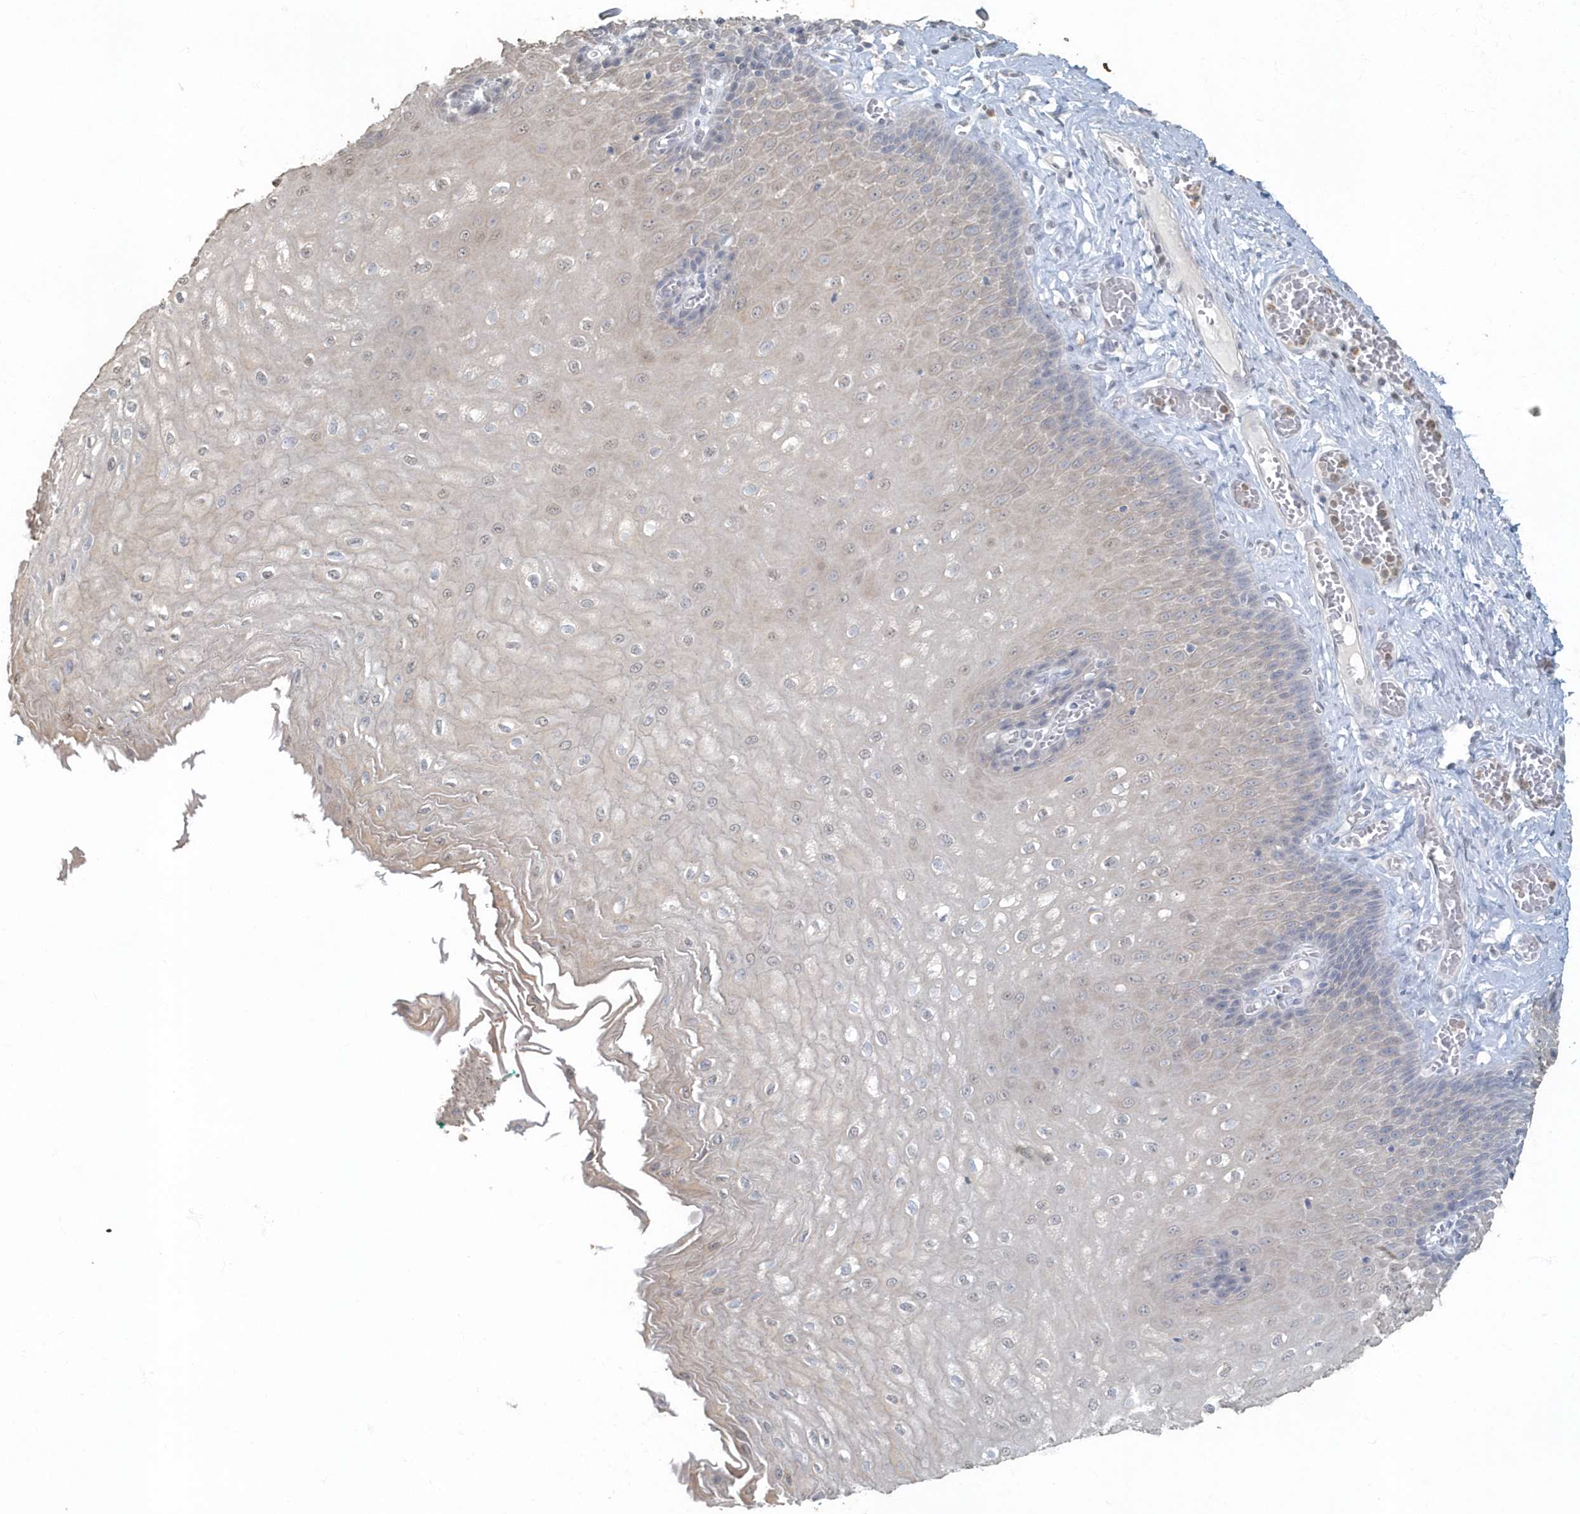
{"staining": {"intensity": "weak", "quantity": "25%-75%", "location": "cytoplasmic/membranous"}, "tissue": "esophagus", "cell_type": "Squamous epithelial cells", "image_type": "normal", "snomed": [{"axis": "morphology", "description": "Normal tissue, NOS"}, {"axis": "topography", "description": "Esophagus"}], "caption": "Immunohistochemistry of normal esophagus demonstrates low levels of weak cytoplasmic/membranous positivity in about 25%-75% of squamous epithelial cells.", "gene": "MYOT", "patient": {"sex": "male", "age": 60}}